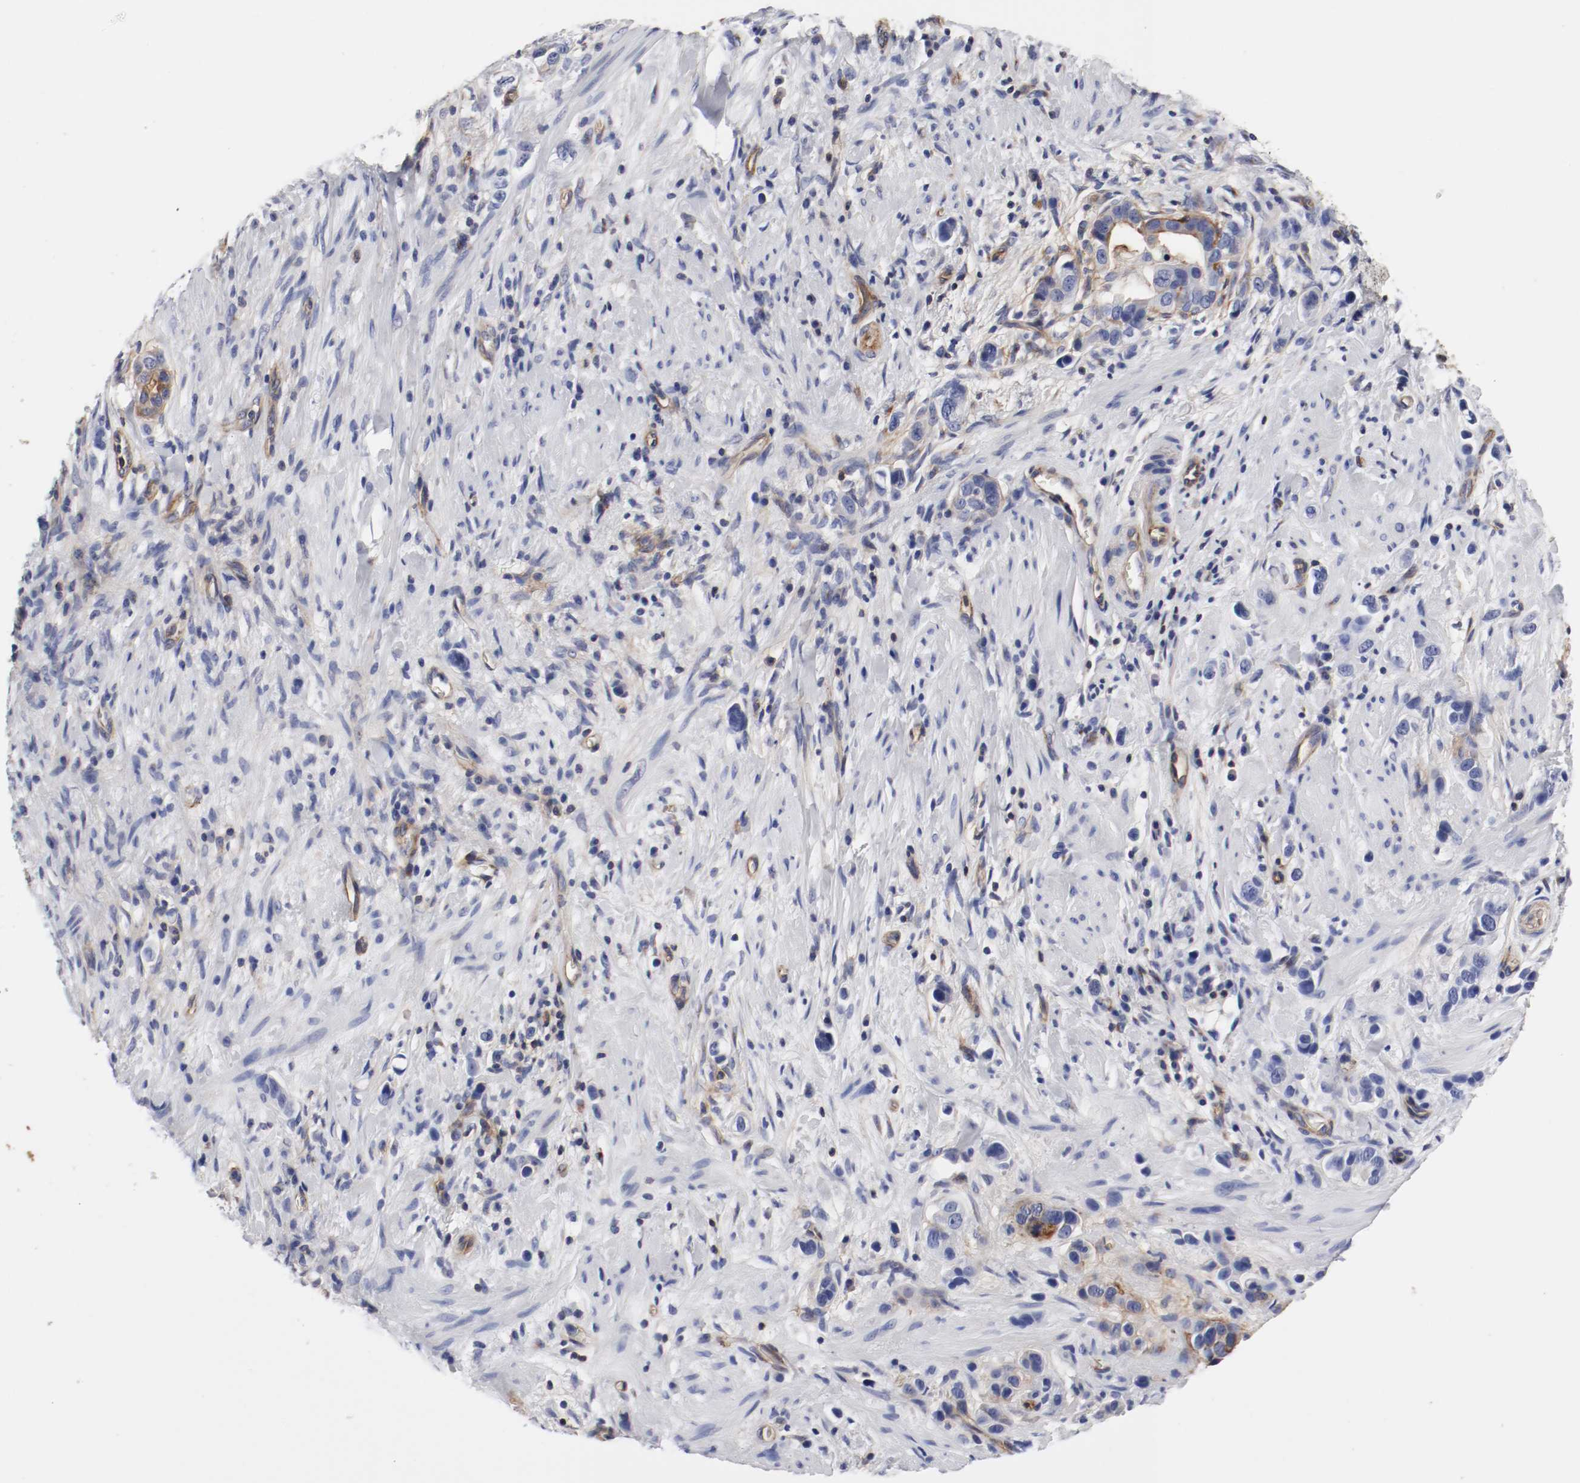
{"staining": {"intensity": "weak", "quantity": "<25%", "location": "cytoplasmic/membranous"}, "tissue": "stomach cancer", "cell_type": "Tumor cells", "image_type": "cancer", "snomed": [{"axis": "morphology", "description": "Adenocarcinoma, NOS"}, {"axis": "topography", "description": "Stomach, lower"}], "caption": "Immunohistochemistry (IHC) micrograph of stomach cancer stained for a protein (brown), which displays no expression in tumor cells. The staining is performed using DAB brown chromogen with nuclei counter-stained in using hematoxylin.", "gene": "IFITM1", "patient": {"sex": "female", "age": 93}}